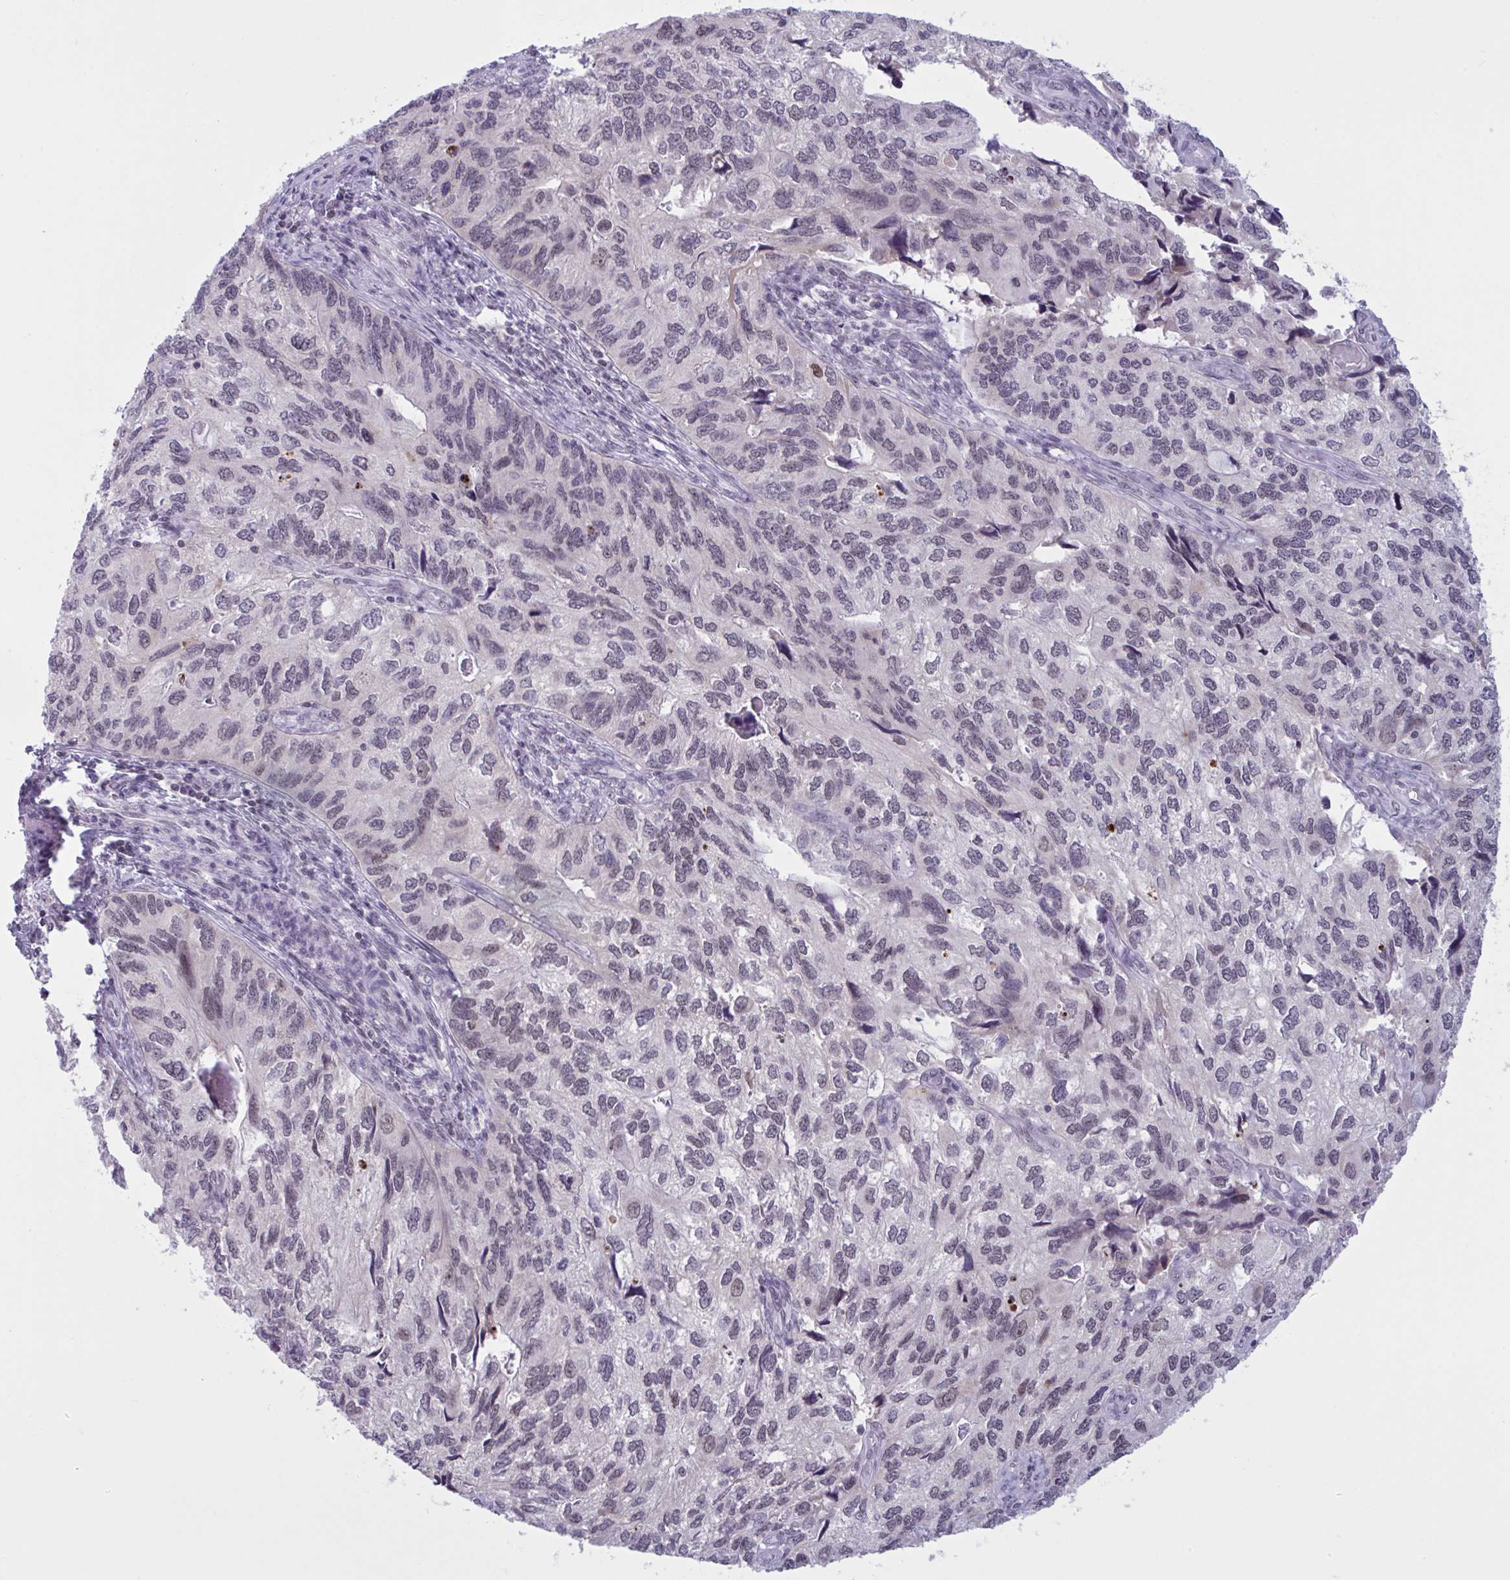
{"staining": {"intensity": "weak", "quantity": "25%-75%", "location": "nuclear"}, "tissue": "endometrial cancer", "cell_type": "Tumor cells", "image_type": "cancer", "snomed": [{"axis": "morphology", "description": "Carcinoma, NOS"}, {"axis": "topography", "description": "Uterus"}], "caption": "High-power microscopy captured an IHC image of endometrial cancer (carcinoma), revealing weak nuclear staining in about 25%-75% of tumor cells. The staining is performed using DAB brown chromogen to label protein expression. The nuclei are counter-stained blue using hematoxylin.", "gene": "TGM6", "patient": {"sex": "female", "age": 76}}